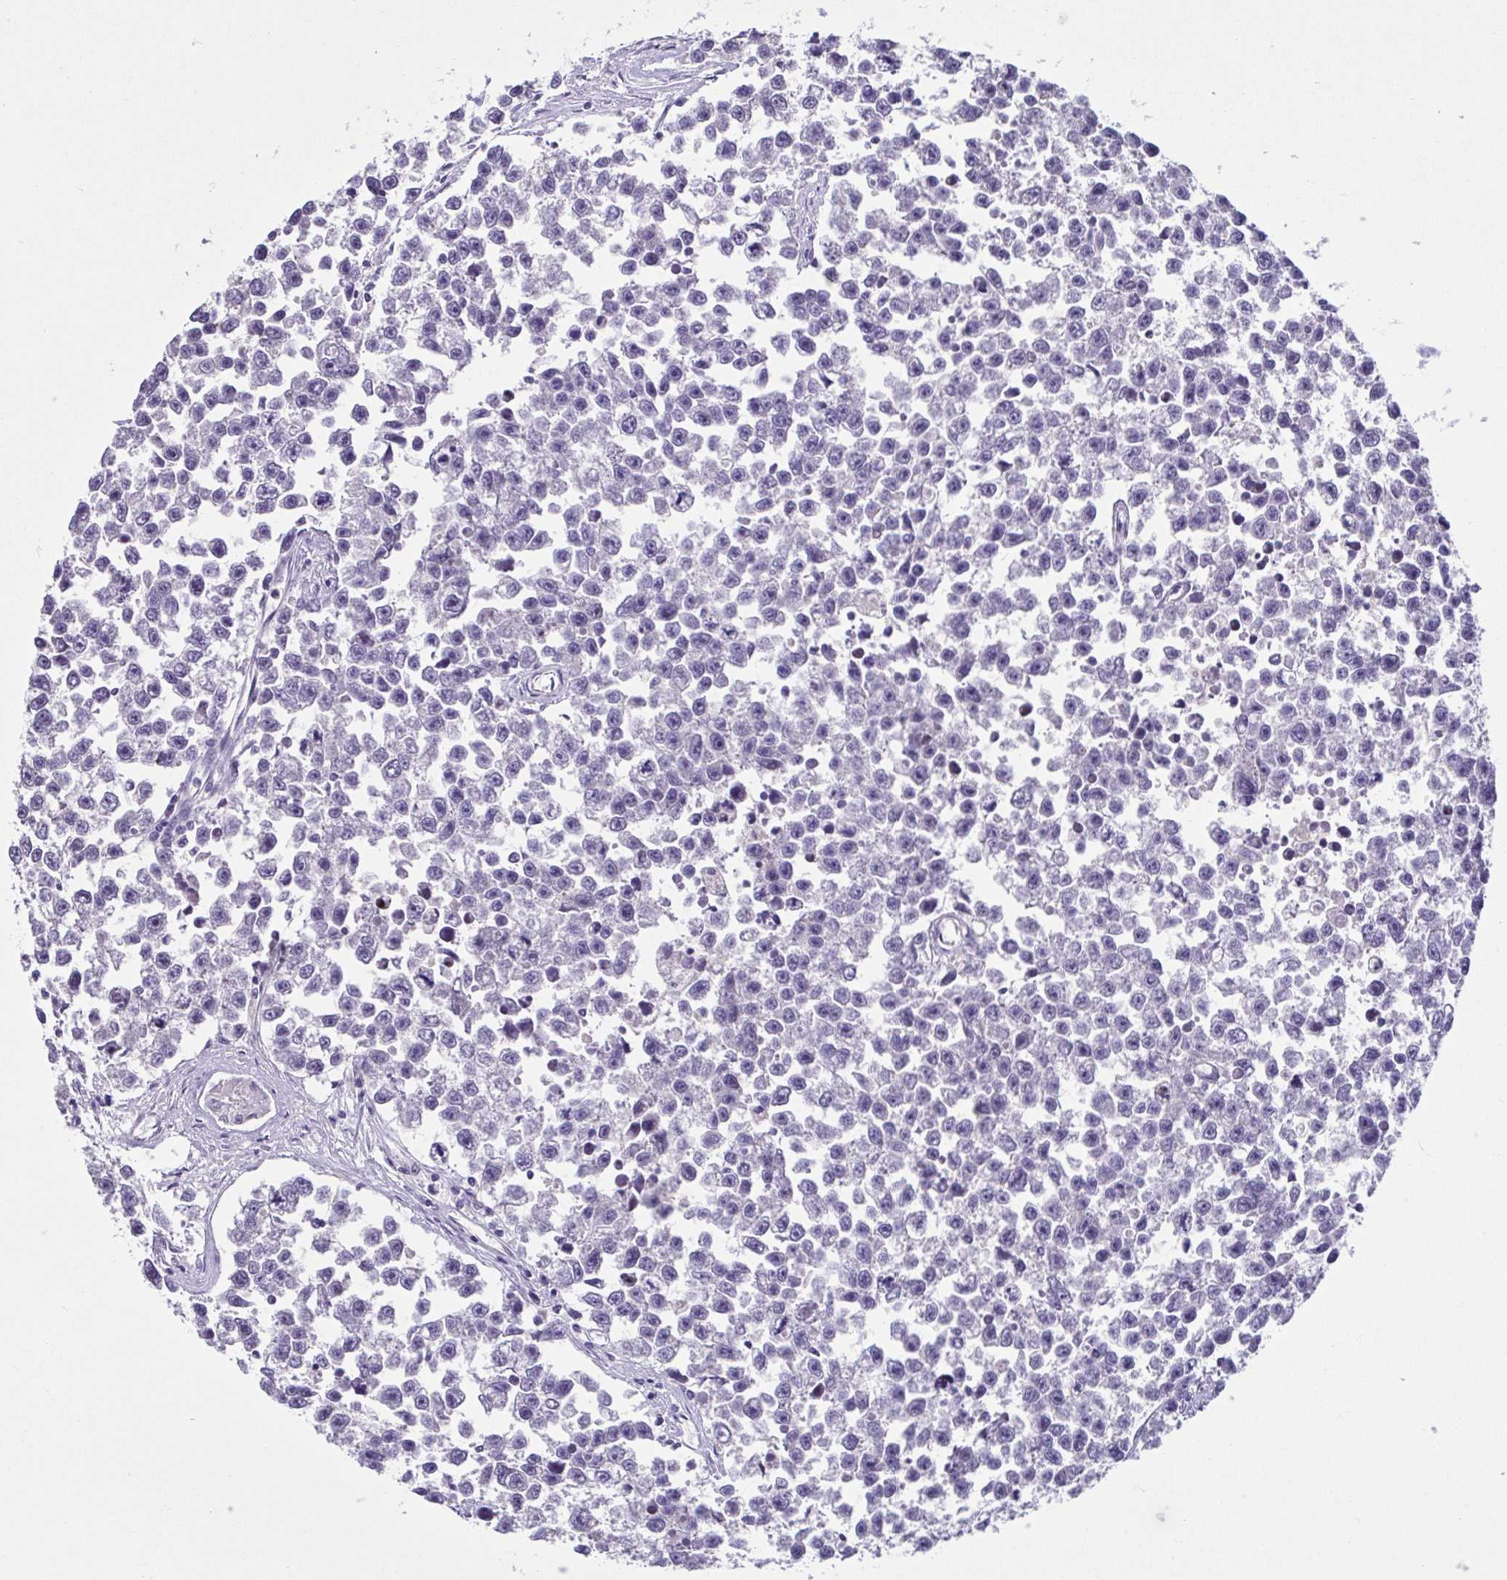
{"staining": {"intensity": "negative", "quantity": "none", "location": "none"}, "tissue": "testis cancer", "cell_type": "Tumor cells", "image_type": "cancer", "snomed": [{"axis": "morphology", "description": "Seminoma, NOS"}, {"axis": "topography", "description": "Testis"}], "caption": "This is an immunohistochemistry photomicrograph of human testis seminoma. There is no expression in tumor cells.", "gene": "ACTRT3", "patient": {"sex": "male", "age": 26}}